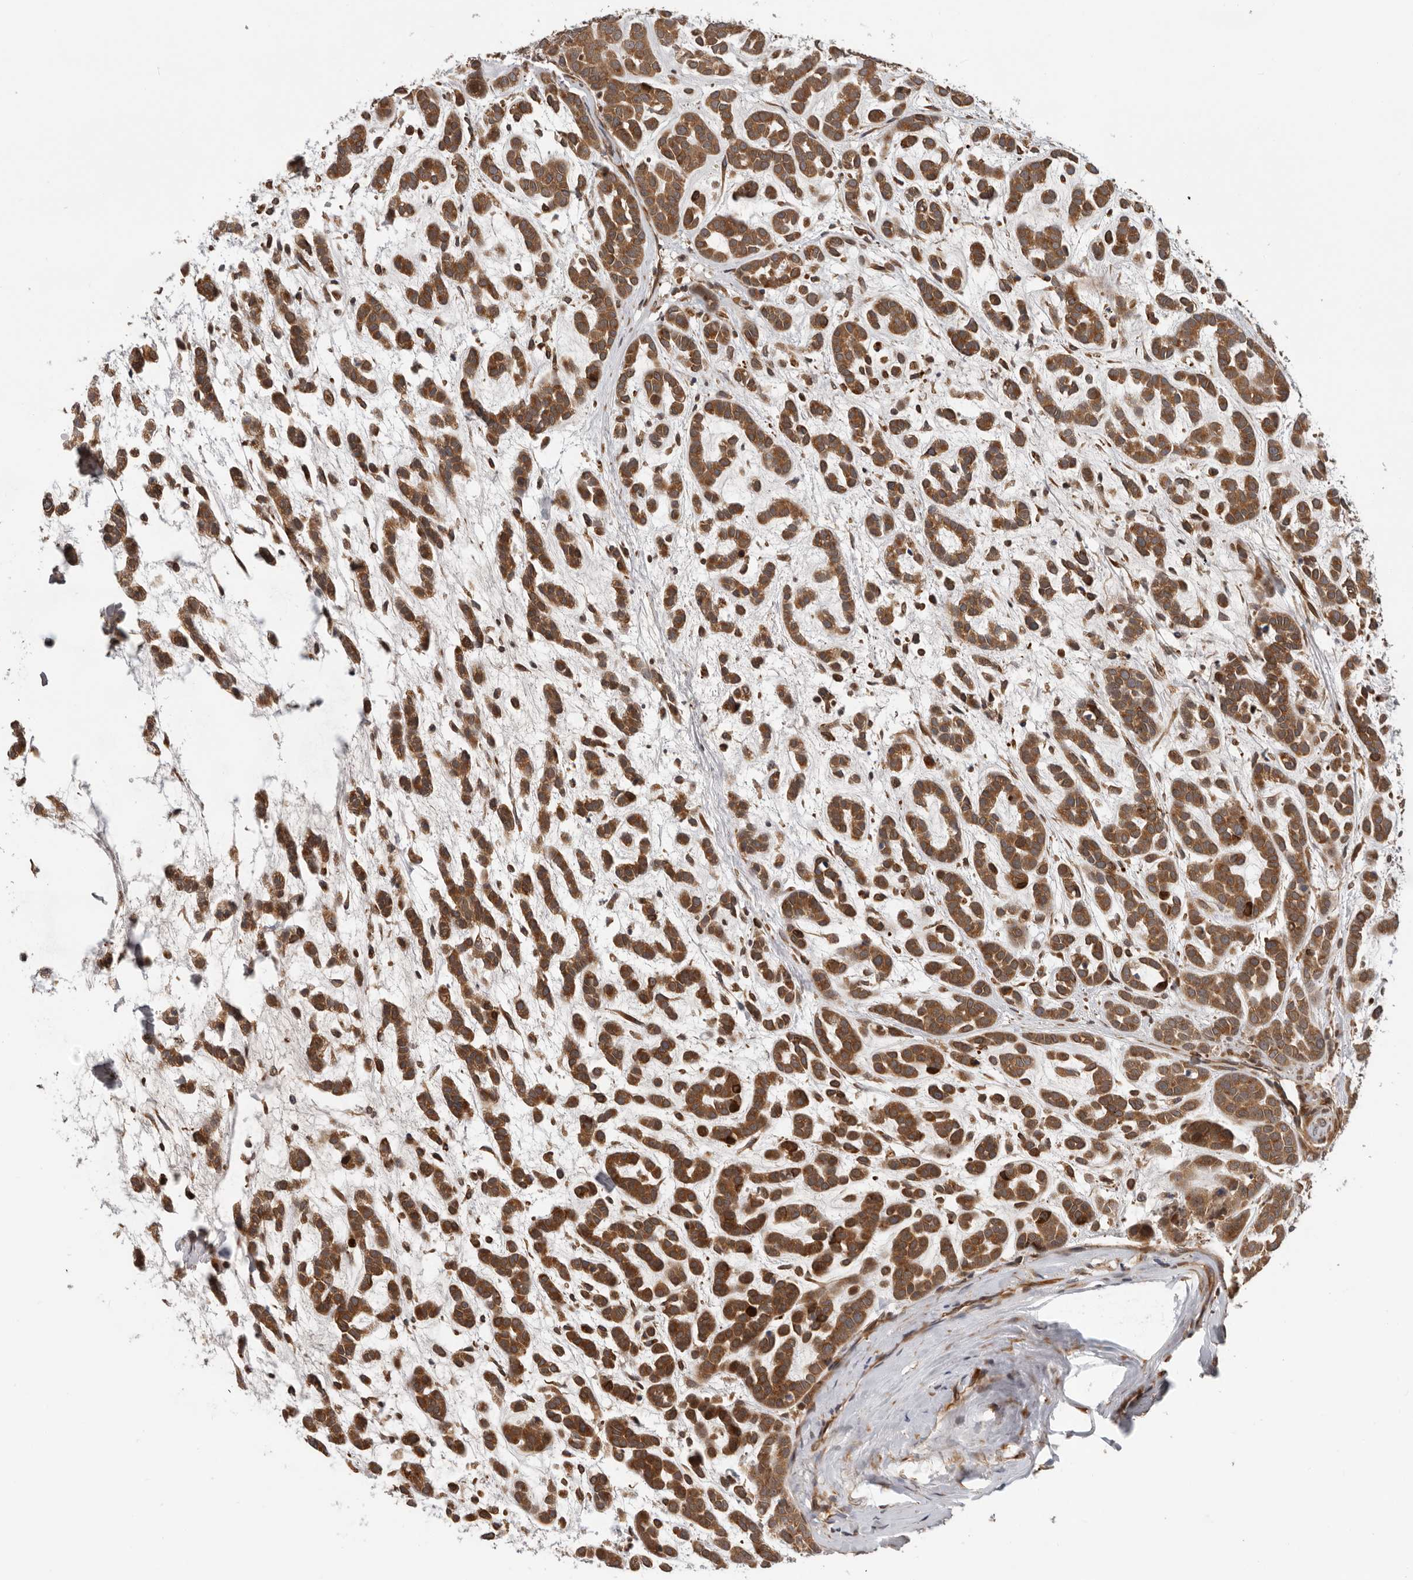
{"staining": {"intensity": "strong", "quantity": ">75%", "location": "cytoplasmic/membranous"}, "tissue": "head and neck cancer", "cell_type": "Tumor cells", "image_type": "cancer", "snomed": [{"axis": "morphology", "description": "Adenocarcinoma, NOS"}, {"axis": "morphology", "description": "Adenoma, NOS"}, {"axis": "topography", "description": "Head-Neck"}], "caption": "Brown immunohistochemical staining in head and neck adenocarcinoma reveals strong cytoplasmic/membranous positivity in about >75% of tumor cells.", "gene": "RNF157", "patient": {"sex": "female", "age": 55}}